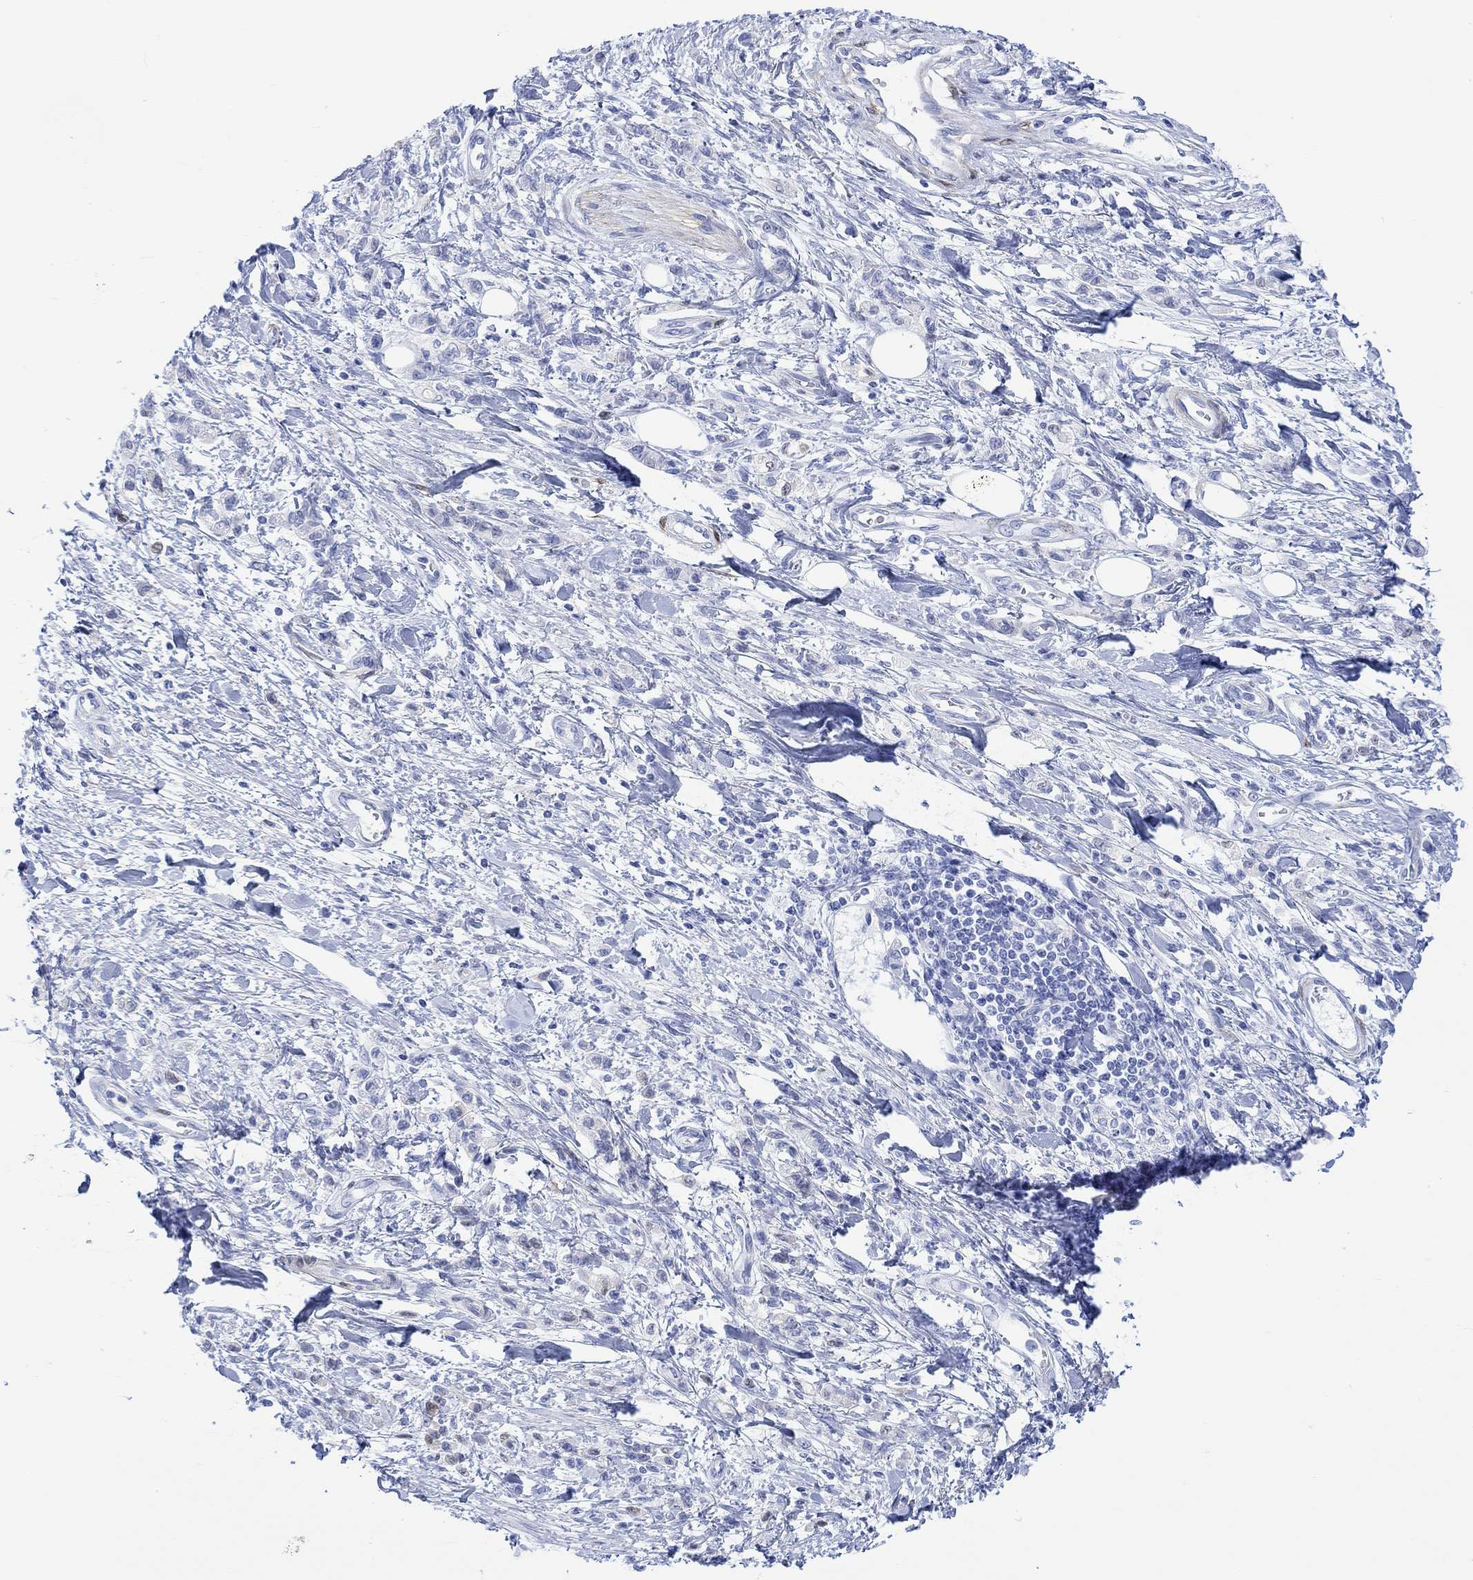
{"staining": {"intensity": "negative", "quantity": "none", "location": "none"}, "tissue": "stomach cancer", "cell_type": "Tumor cells", "image_type": "cancer", "snomed": [{"axis": "morphology", "description": "Adenocarcinoma, NOS"}, {"axis": "topography", "description": "Stomach"}], "caption": "This is an IHC photomicrograph of human stomach adenocarcinoma. There is no staining in tumor cells.", "gene": "TPPP3", "patient": {"sex": "male", "age": 77}}